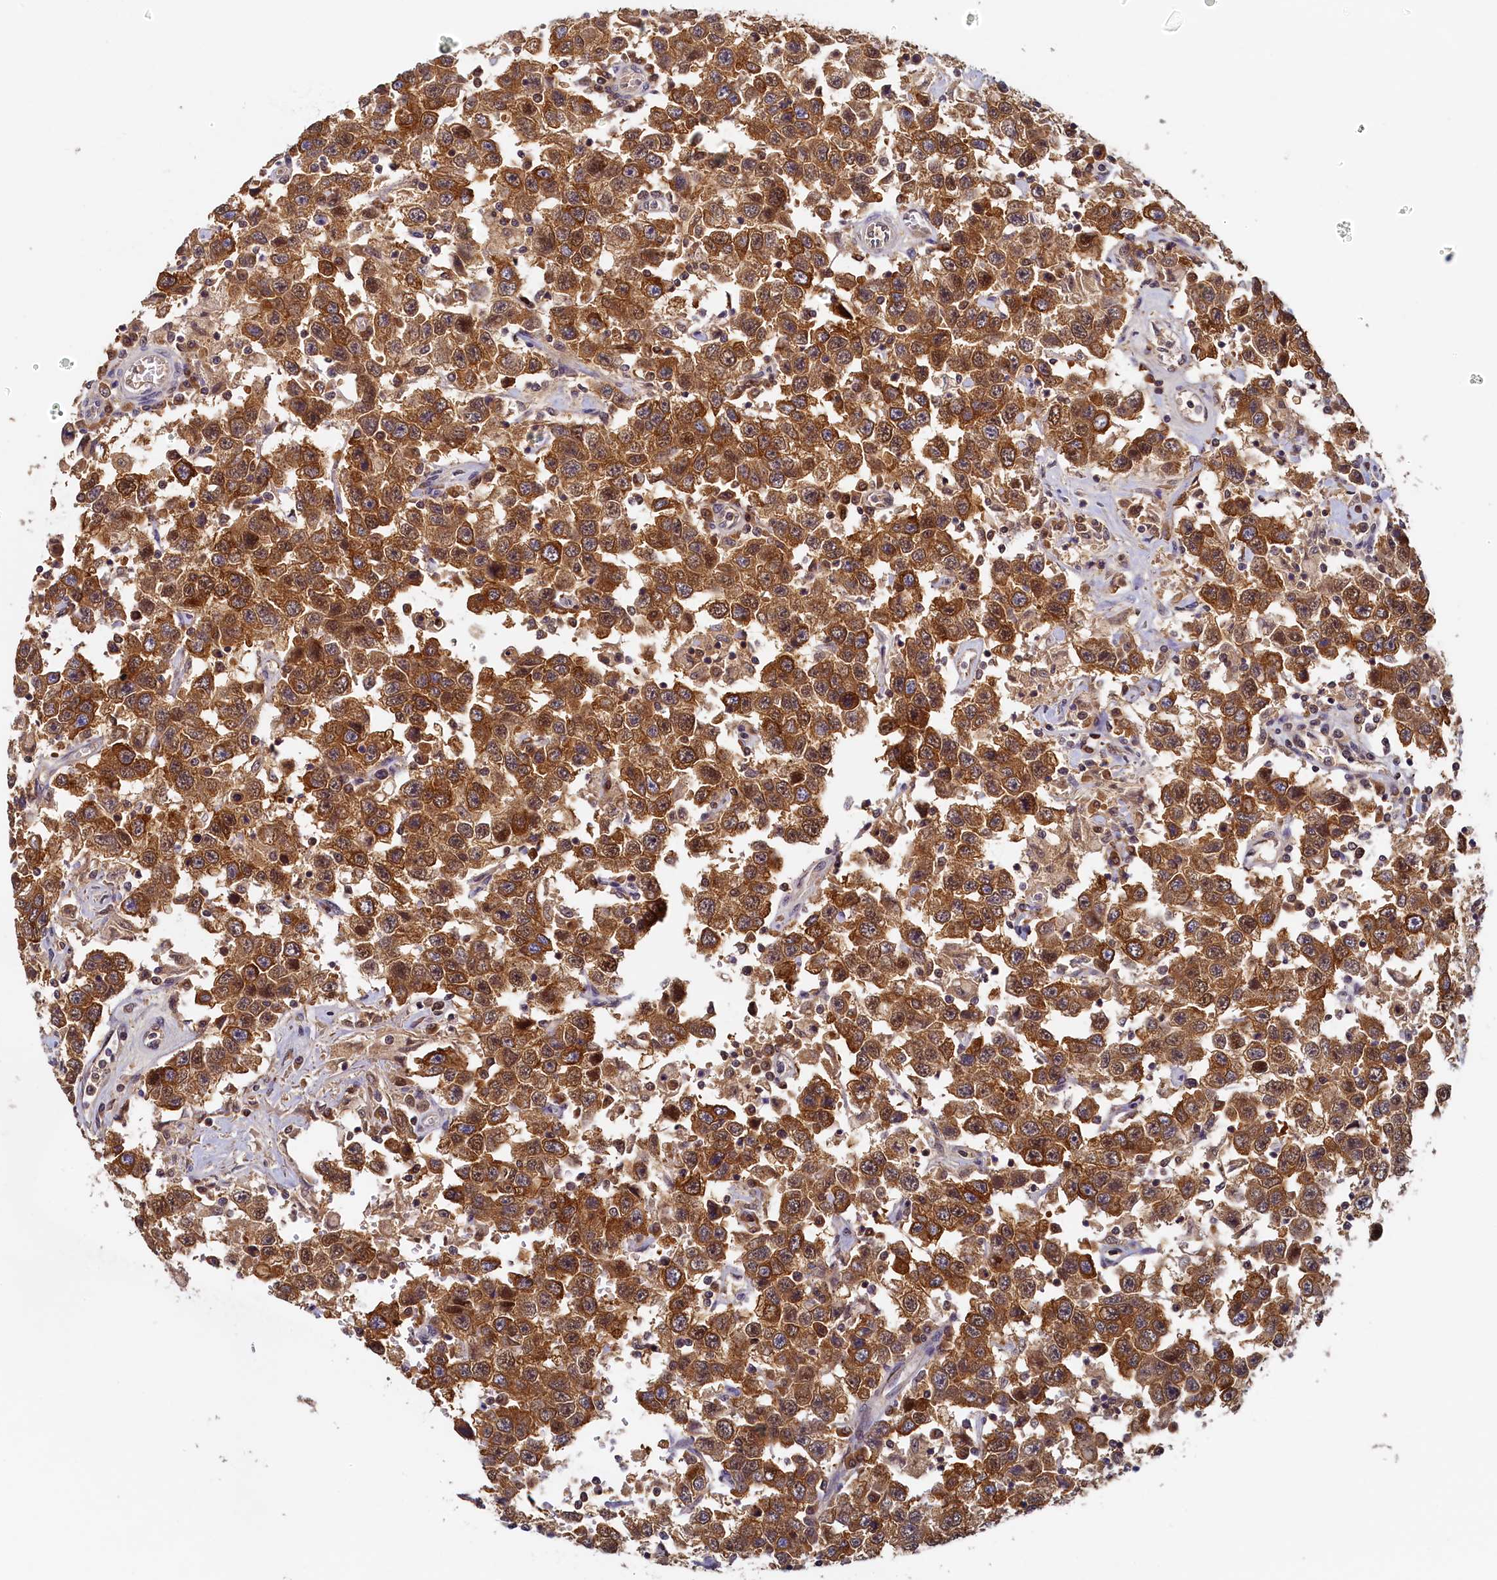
{"staining": {"intensity": "moderate", "quantity": ">75%", "location": "cytoplasmic/membranous,nuclear"}, "tissue": "testis cancer", "cell_type": "Tumor cells", "image_type": "cancer", "snomed": [{"axis": "morphology", "description": "Seminoma, NOS"}, {"axis": "topography", "description": "Testis"}], "caption": "Moderate cytoplasmic/membranous and nuclear staining is present in approximately >75% of tumor cells in testis seminoma.", "gene": "PAAF1", "patient": {"sex": "male", "age": 41}}